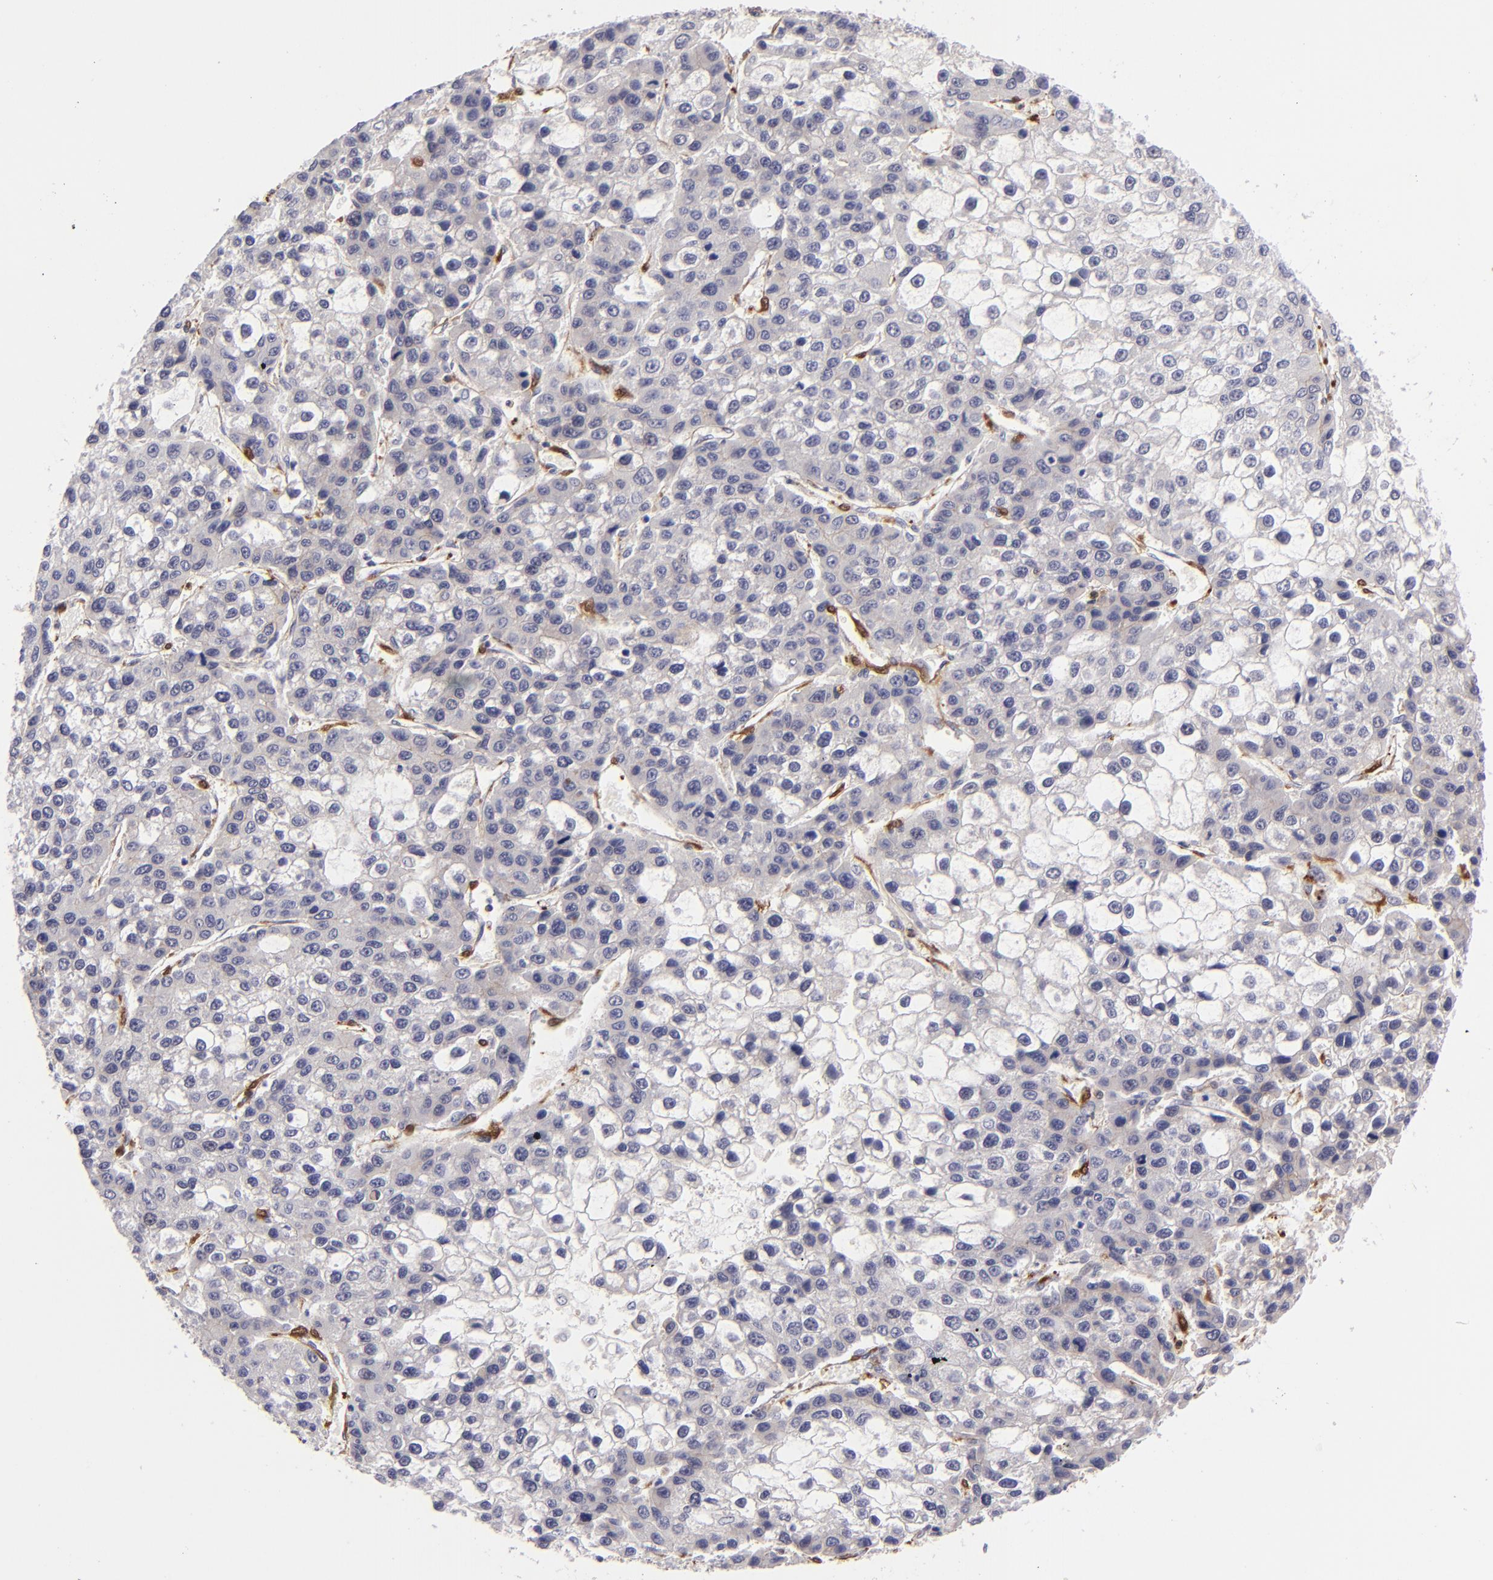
{"staining": {"intensity": "negative", "quantity": "none", "location": "none"}, "tissue": "liver cancer", "cell_type": "Tumor cells", "image_type": "cancer", "snomed": [{"axis": "morphology", "description": "Carcinoma, Hepatocellular, NOS"}, {"axis": "topography", "description": "Liver"}], "caption": "Tumor cells are negative for brown protein staining in liver hepatocellular carcinoma.", "gene": "VCL", "patient": {"sex": "female", "age": 66}}